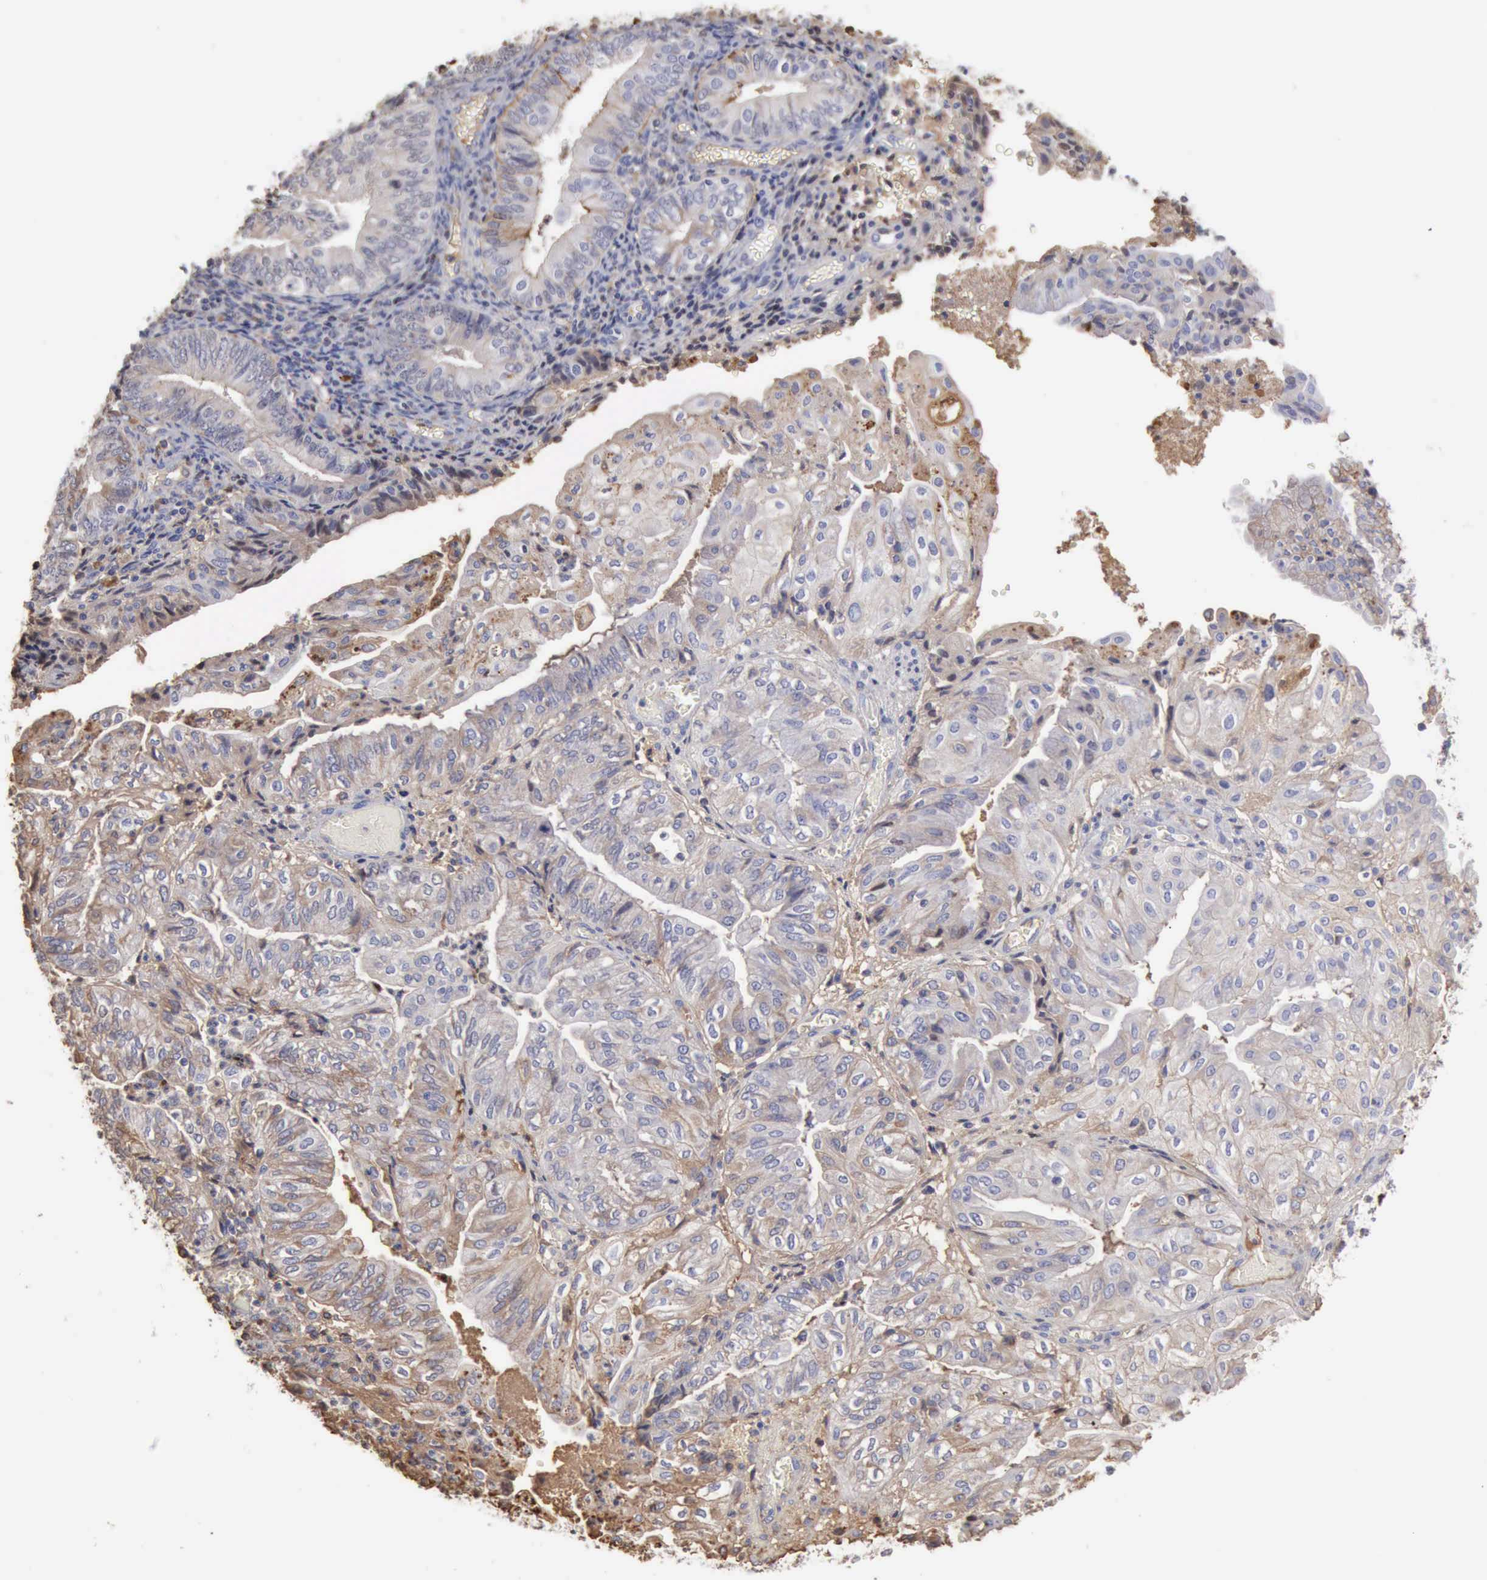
{"staining": {"intensity": "weak", "quantity": "<25%", "location": "cytoplasmic/membranous"}, "tissue": "endometrial cancer", "cell_type": "Tumor cells", "image_type": "cancer", "snomed": [{"axis": "morphology", "description": "Adenocarcinoma, NOS"}, {"axis": "topography", "description": "Endometrium"}], "caption": "The immunohistochemistry photomicrograph has no significant expression in tumor cells of adenocarcinoma (endometrial) tissue.", "gene": "SERPINA1", "patient": {"sex": "female", "age": 55}}